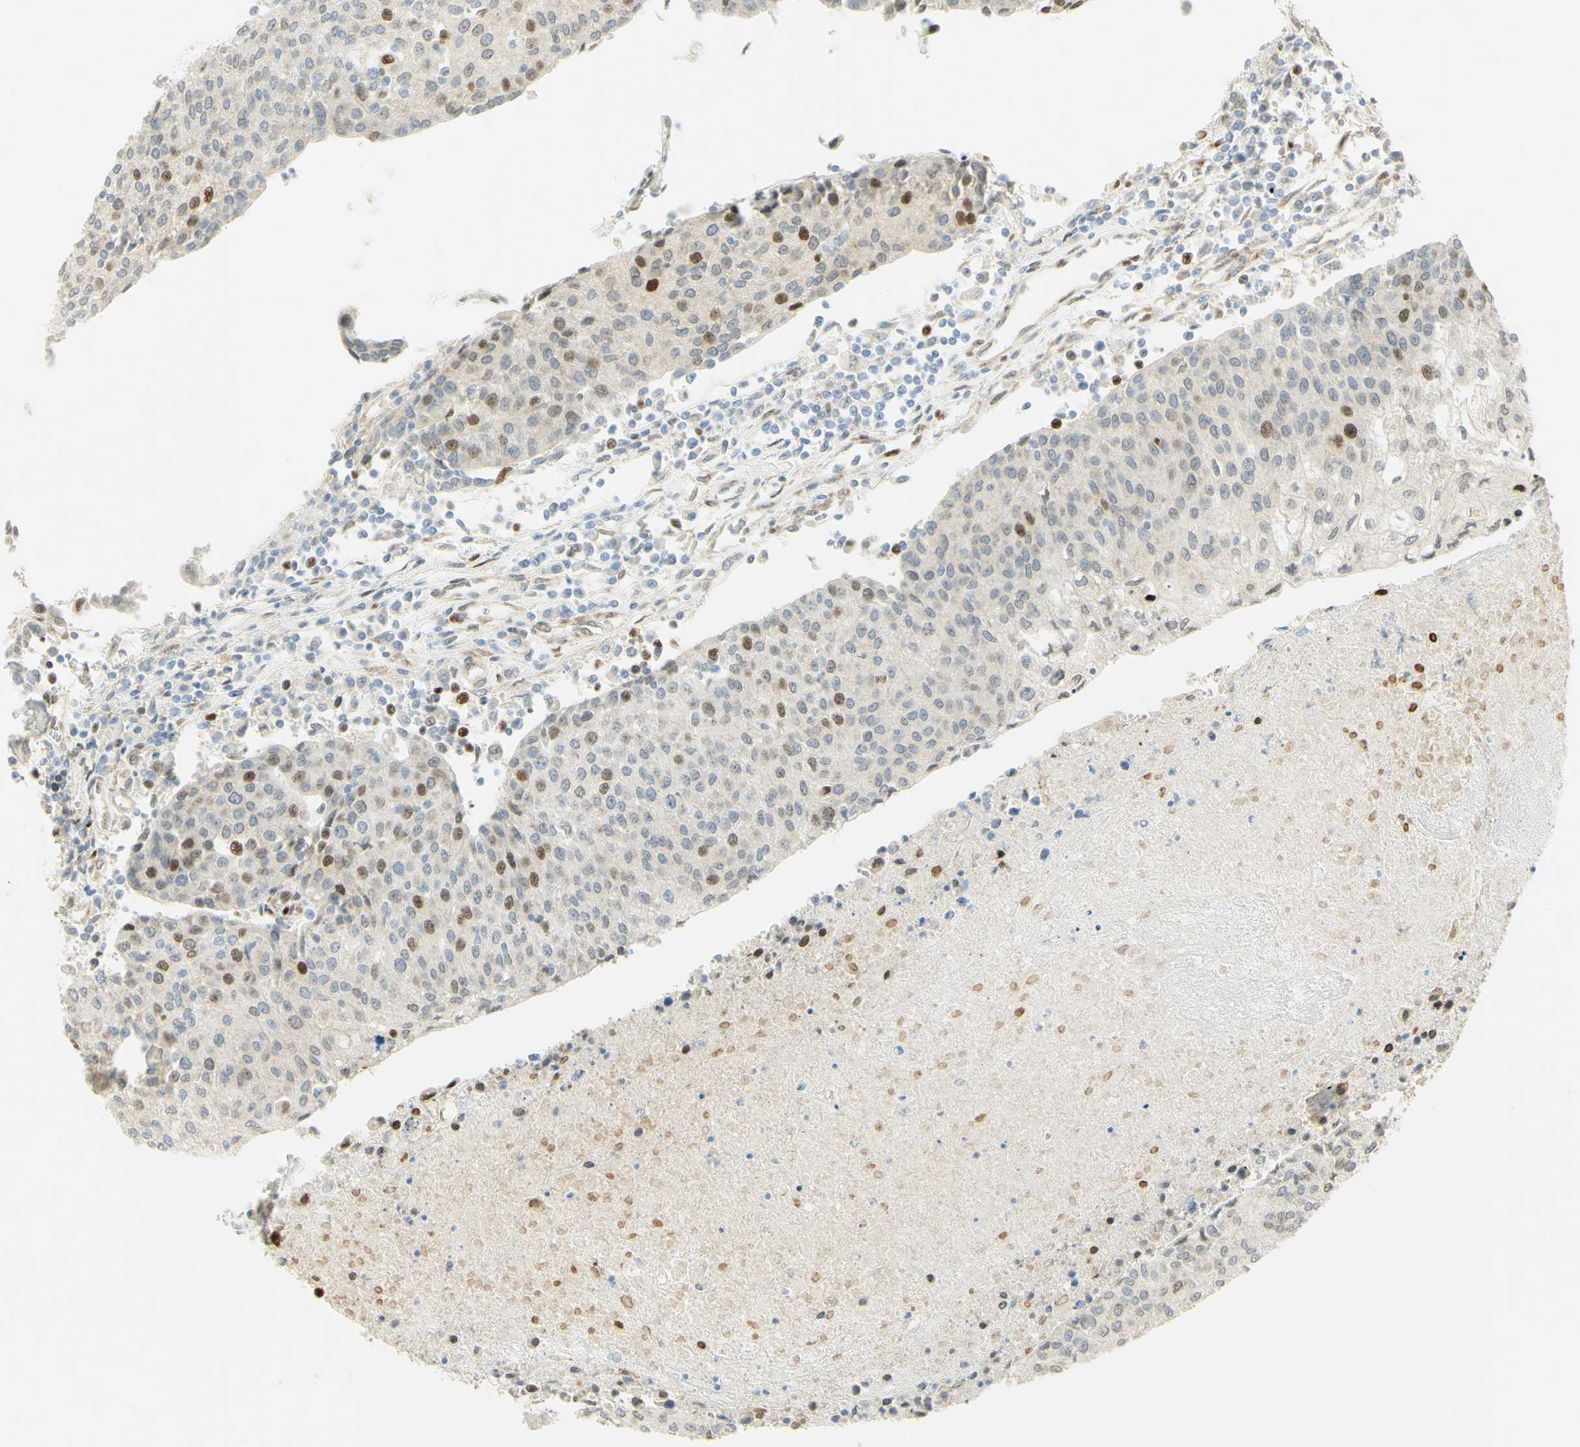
{"staining": {"intensity": "strong", "quantity": "<25%", "location": "nuclear"}, "tissue": "urothelial cancer", "cell_type": "Tumor cells", "image_type": "cancer", "snomed": [{"axis": "morphology", "description": "Urothelial carcinoma, High grade"}, {"axis": "topography", "description": "Urinary bladder"}], "caption": "Protein analysis of urothelial carcinoma (high-grade) tissue demonstrates strong nuclear expression in about <25% of tumor cells.", "gene": "E2F1", "patient": {"sex": "female", "age": 85}}